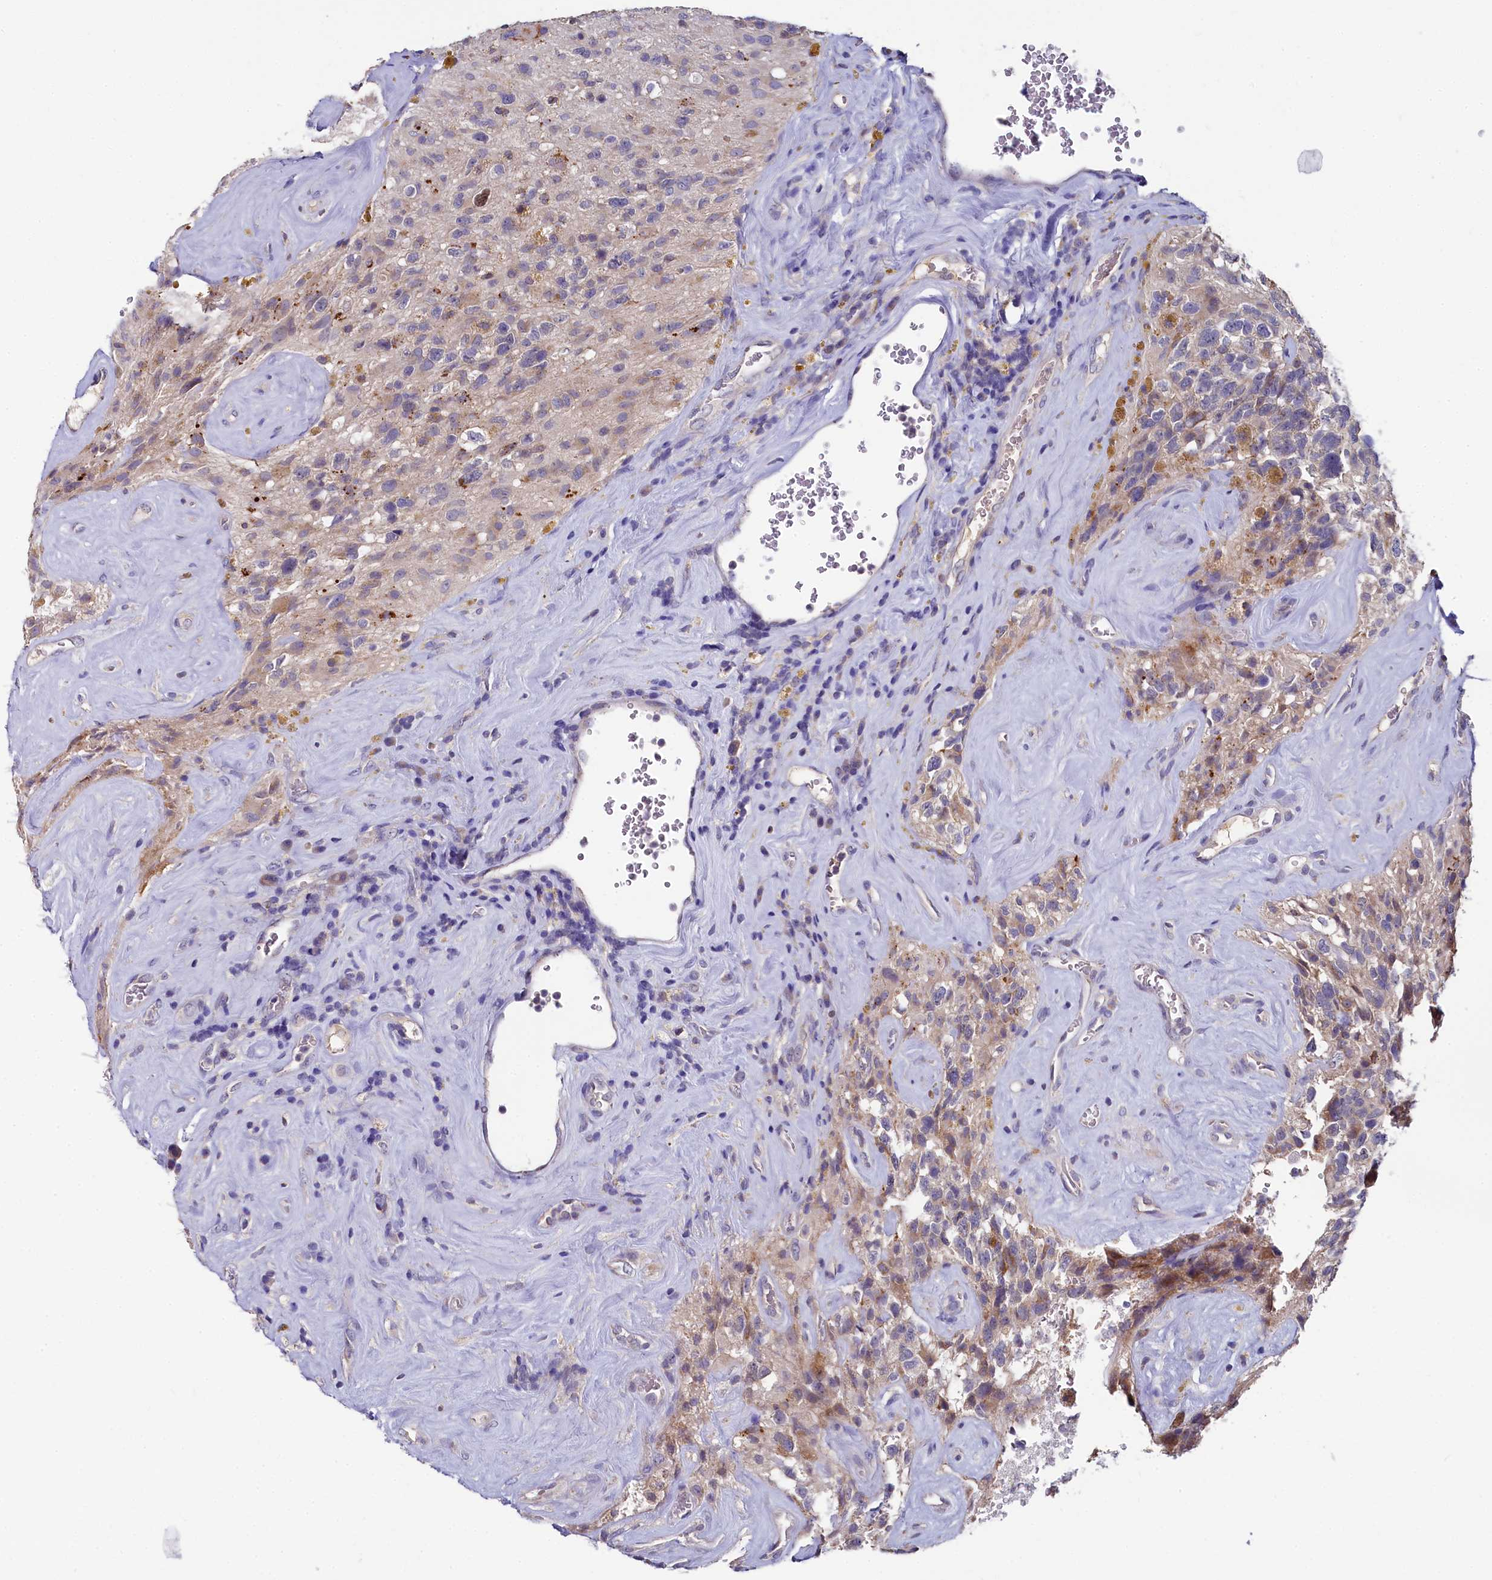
{"staining": {"intensity": "weak", "quantity": "<25%", "location": "cytoplasmic/membranous"}, "tissue": "glioma", "cell_type": "Tumor cells", "image_type": "cancer", "snomed": [{"axis": "morphology", "description": "Glioma, malignant, High grade"}, {"axis": "topography", "description": "Brain"}], "caption": "Photomicrograph shows no significant protein positivity in tumor cells of high-grade glioma (malignant).", "gene": "SPINK9", "patient": {"sex": "male", "age": 69}}